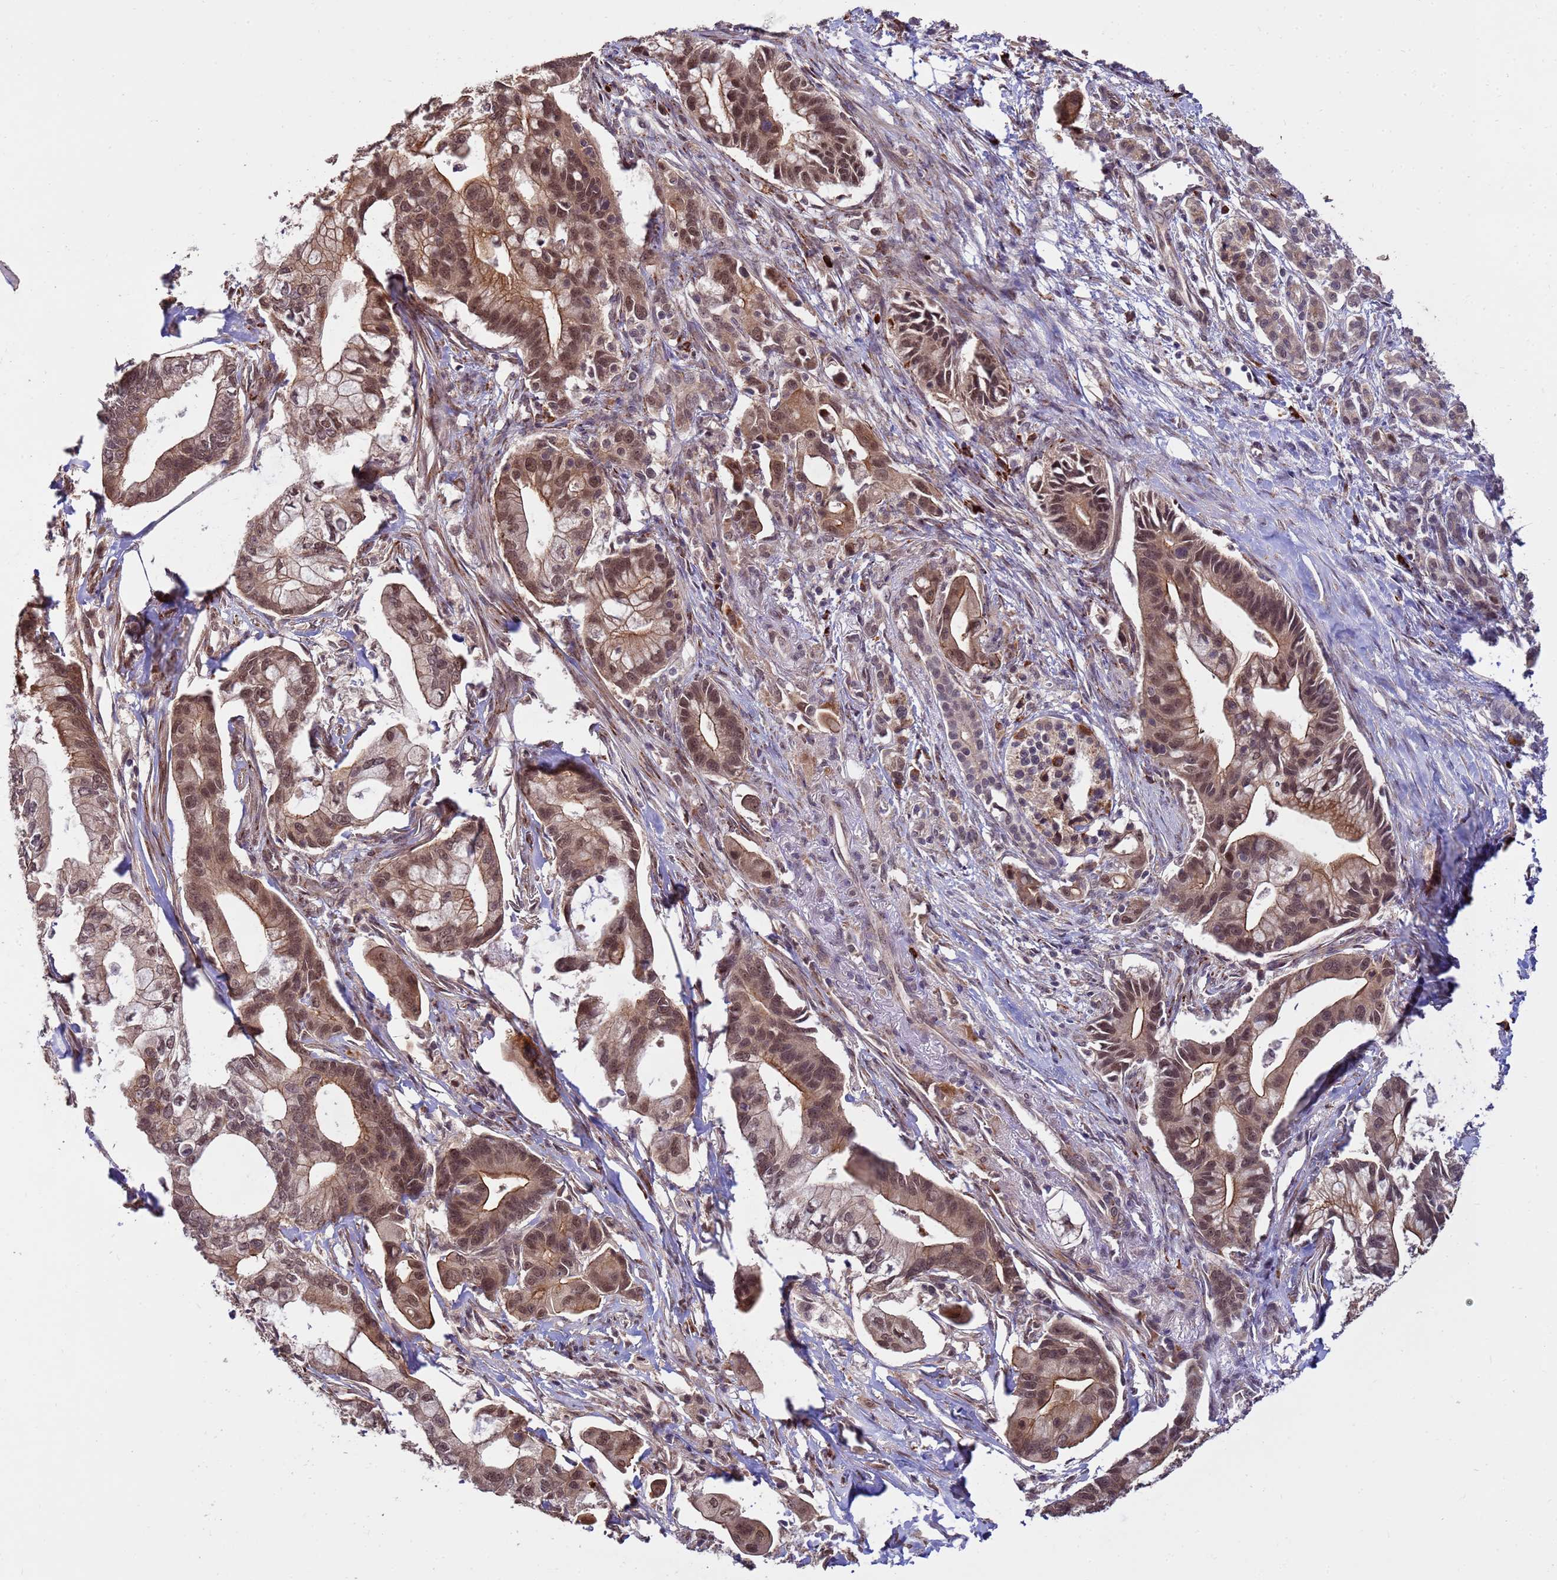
{"staining": {"intensity": "moderate", "quantity": ">75%", "location": "cytoplasmic/membranous,nuclear"}, "tissue": "pancreatic cancer", "cell_type": "Tumor cells", "image_type": "cancer", "snomed": [{"axis": "morphology", "description": "Adenocarcinoma, NOS"}, {"axis": "topography", "description": "Pancreas"}], "caption": "Adenocarcinoma (pancreatic) tissue reveals moderate cytoplasmic/membranous and nuclear expression in about >75% of tumor cells, visualized by immunohistochemistry. (Brightfield microscopy of DAB IHC at high magnification).", "gene": "ZNF619", "patient": {"sex": "male", "age": 68}}